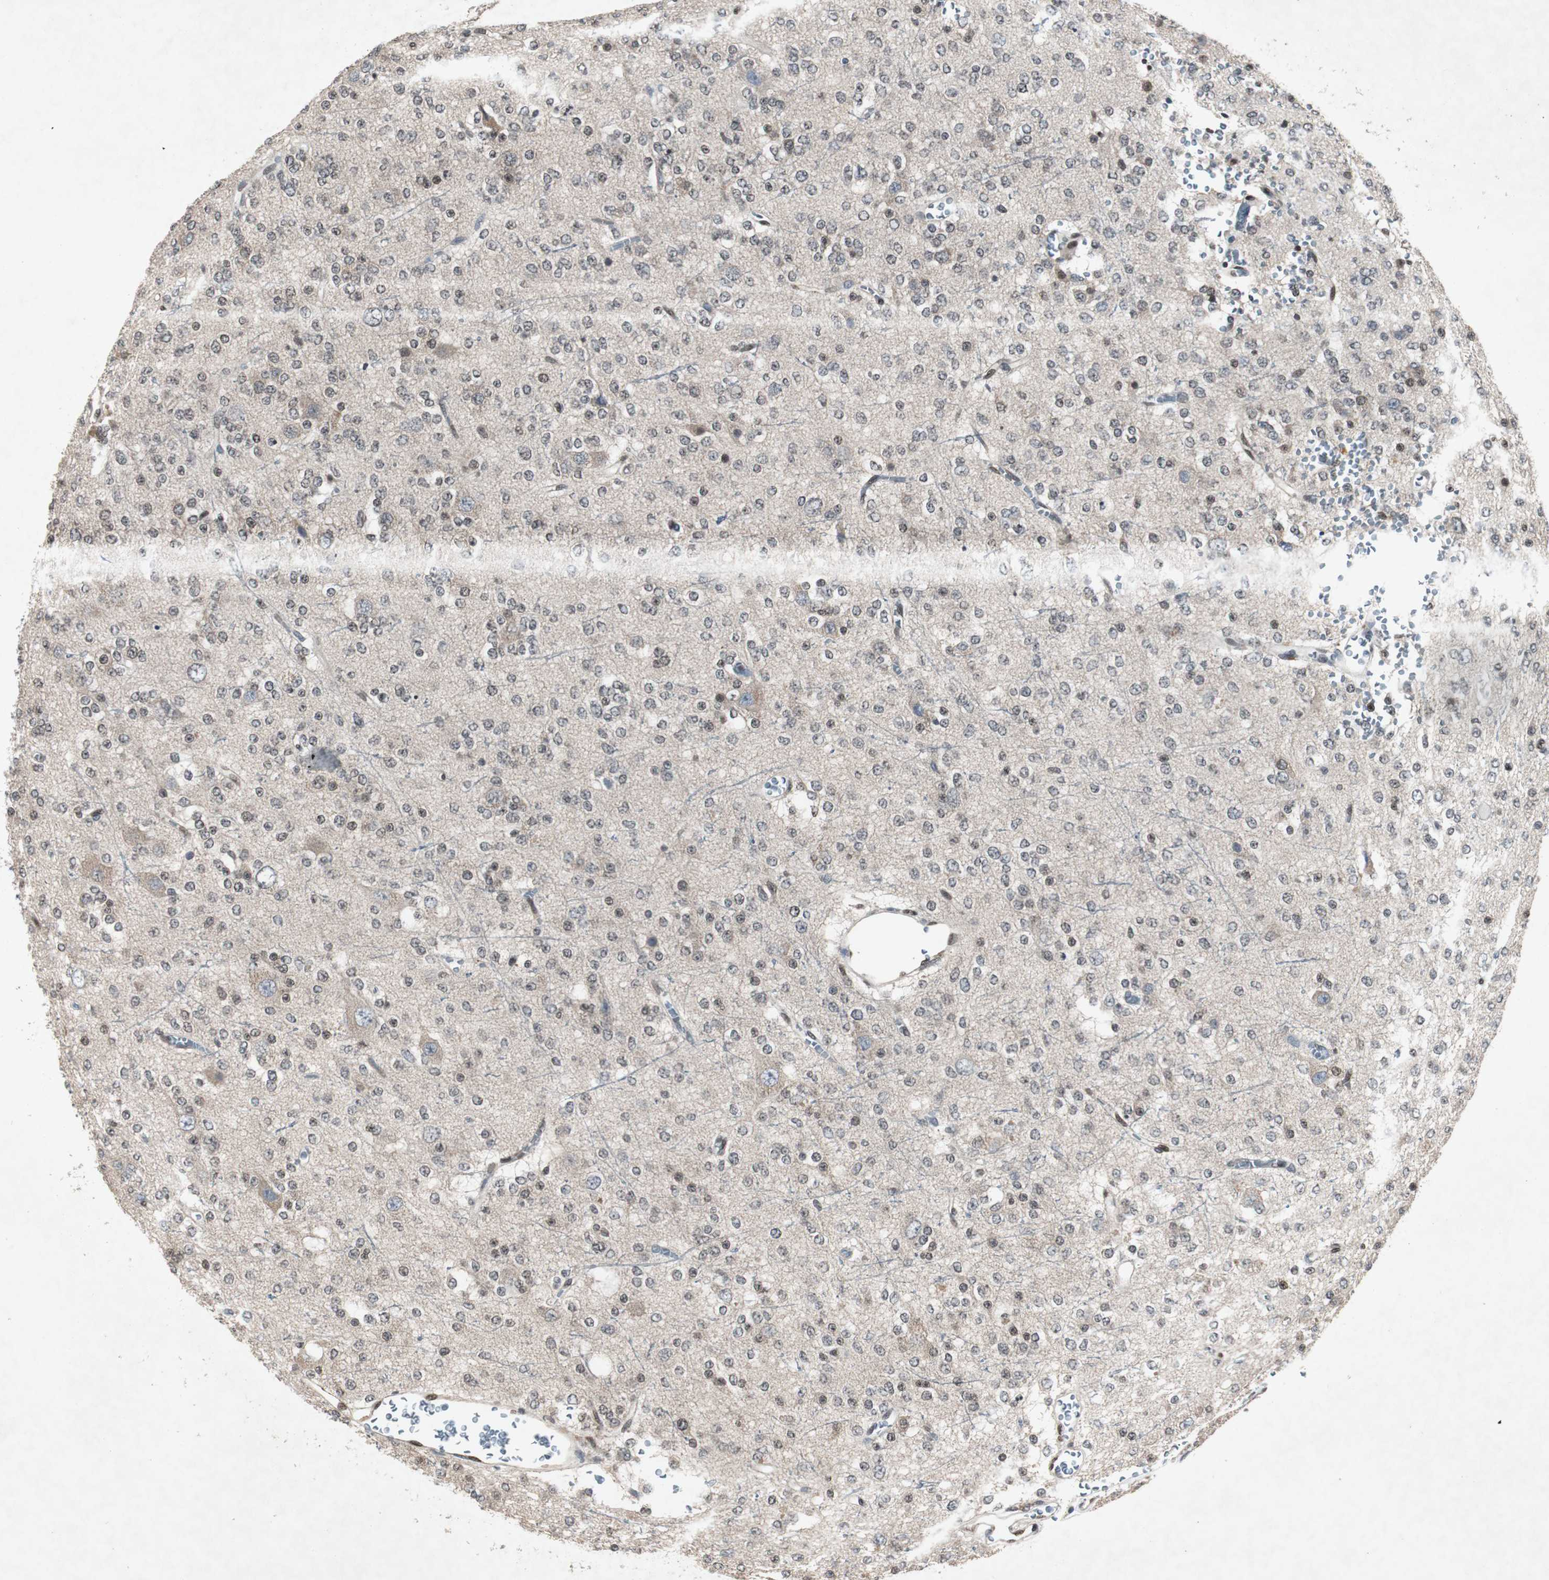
{"staining": {"intensity": "negative", "quantity": "none", "location": "none"}, "tissue": "glioma", "cell_type": "Tumor cells", "image_type": "cancer", "snomed": [{"axis": "morphology", "description": "Glioma, malignant, Low grade"}, {"axis": "topography", "description": "Brain"}], "caption": "IHC image of human low-grade glioma (malignant) stained for a protein (brown), which demonstrates no positivity in tumor cells.", "gene": "SMAD1", "patient": {"sex": "male", "age": 38}}